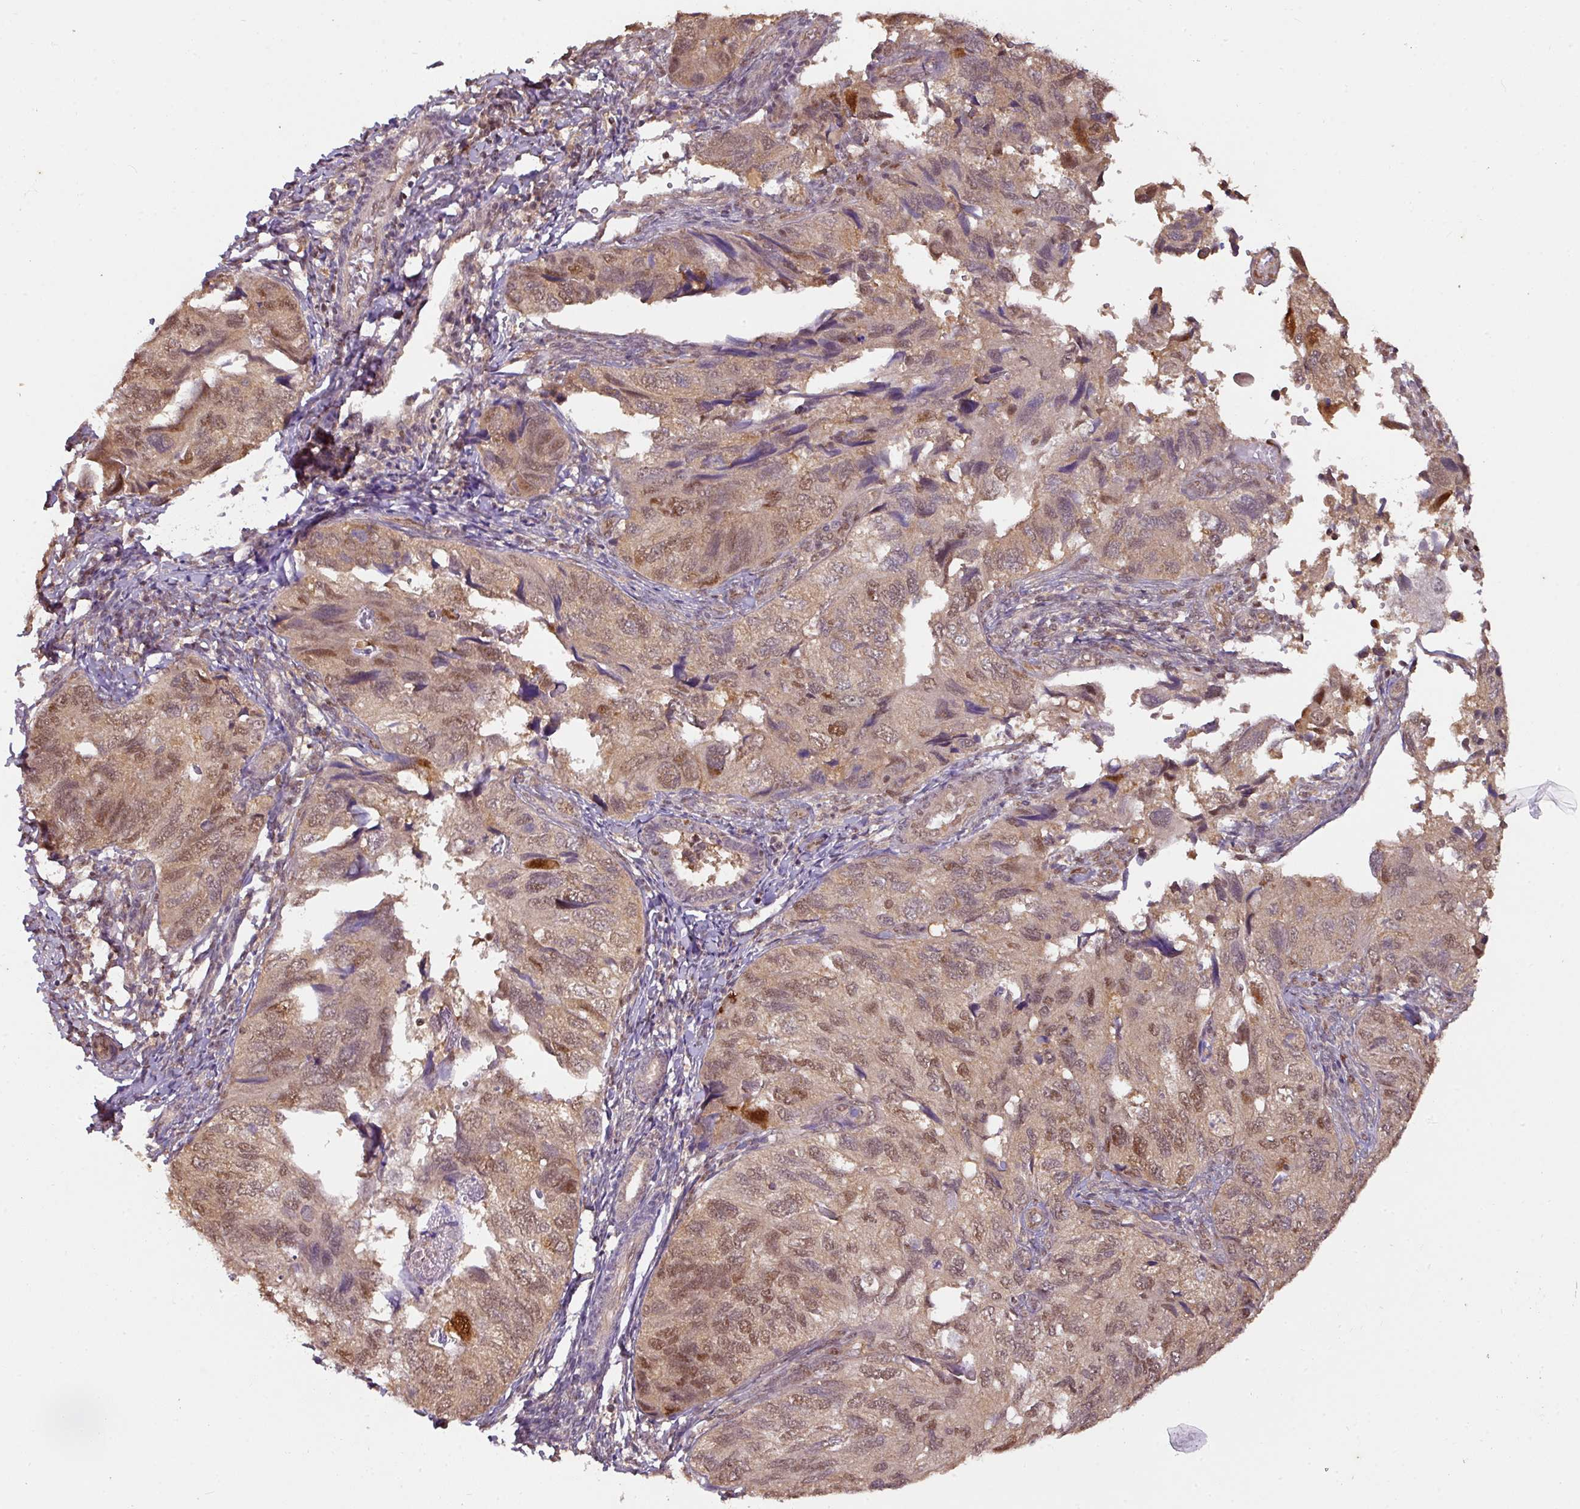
{"staining": {"intensity": "strong", "quantity": "<25%", "location": "cytoplasmic/membranous,nuclear"}, "tissue": "endometrial cancer", "cell_type": "Tumor cells", "image_type": "cancer", "snomed": [{"axis": "morphology", "description": "Carcinoma, NOS"}, {"axis": "topography", "description": "Uterus"}], "caption": "A micrograph of human carcinoma (endometrial) stained for a protein shows strong cytoplasmic/membranous and nuclear brown staining in tumor cells. Immunohistochemistry stains the protein in brown and the nuclei are stained blue.", "gene": "RANBP9", "patient": {"sex": "female", "age": 76}}